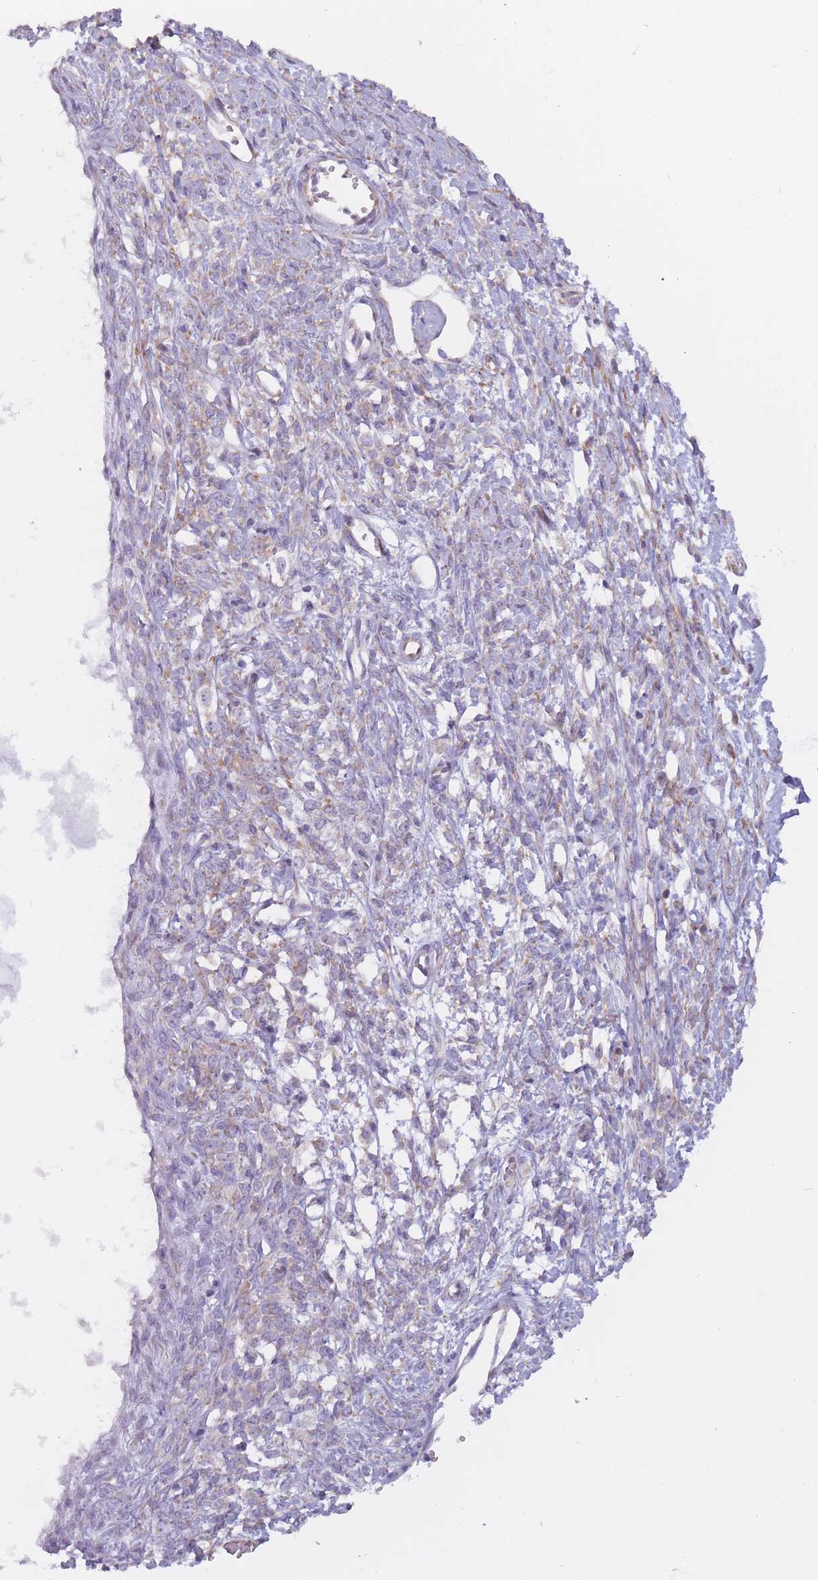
{"staining": {"intensity": "weak", "quantity": "<25%", "location": "cytoplasmic/membranous"}, "tissue": "ovarian cancer", "cell_type": "Tumor cells", "image_type": "cancer", "snomed": [{"axis": "morphology", "description": "Cystadenocarcinoma, mucinous, NOS"}, {"axis": "topography", "description": "Ovary"}], "caption": "The micrograph shows no significant positivity in tumor cells of ovarian cancer (mucinous cystadenocarcinoma).", "gene": "RPL18", "patient": {"sex": "female", "age": 73}}